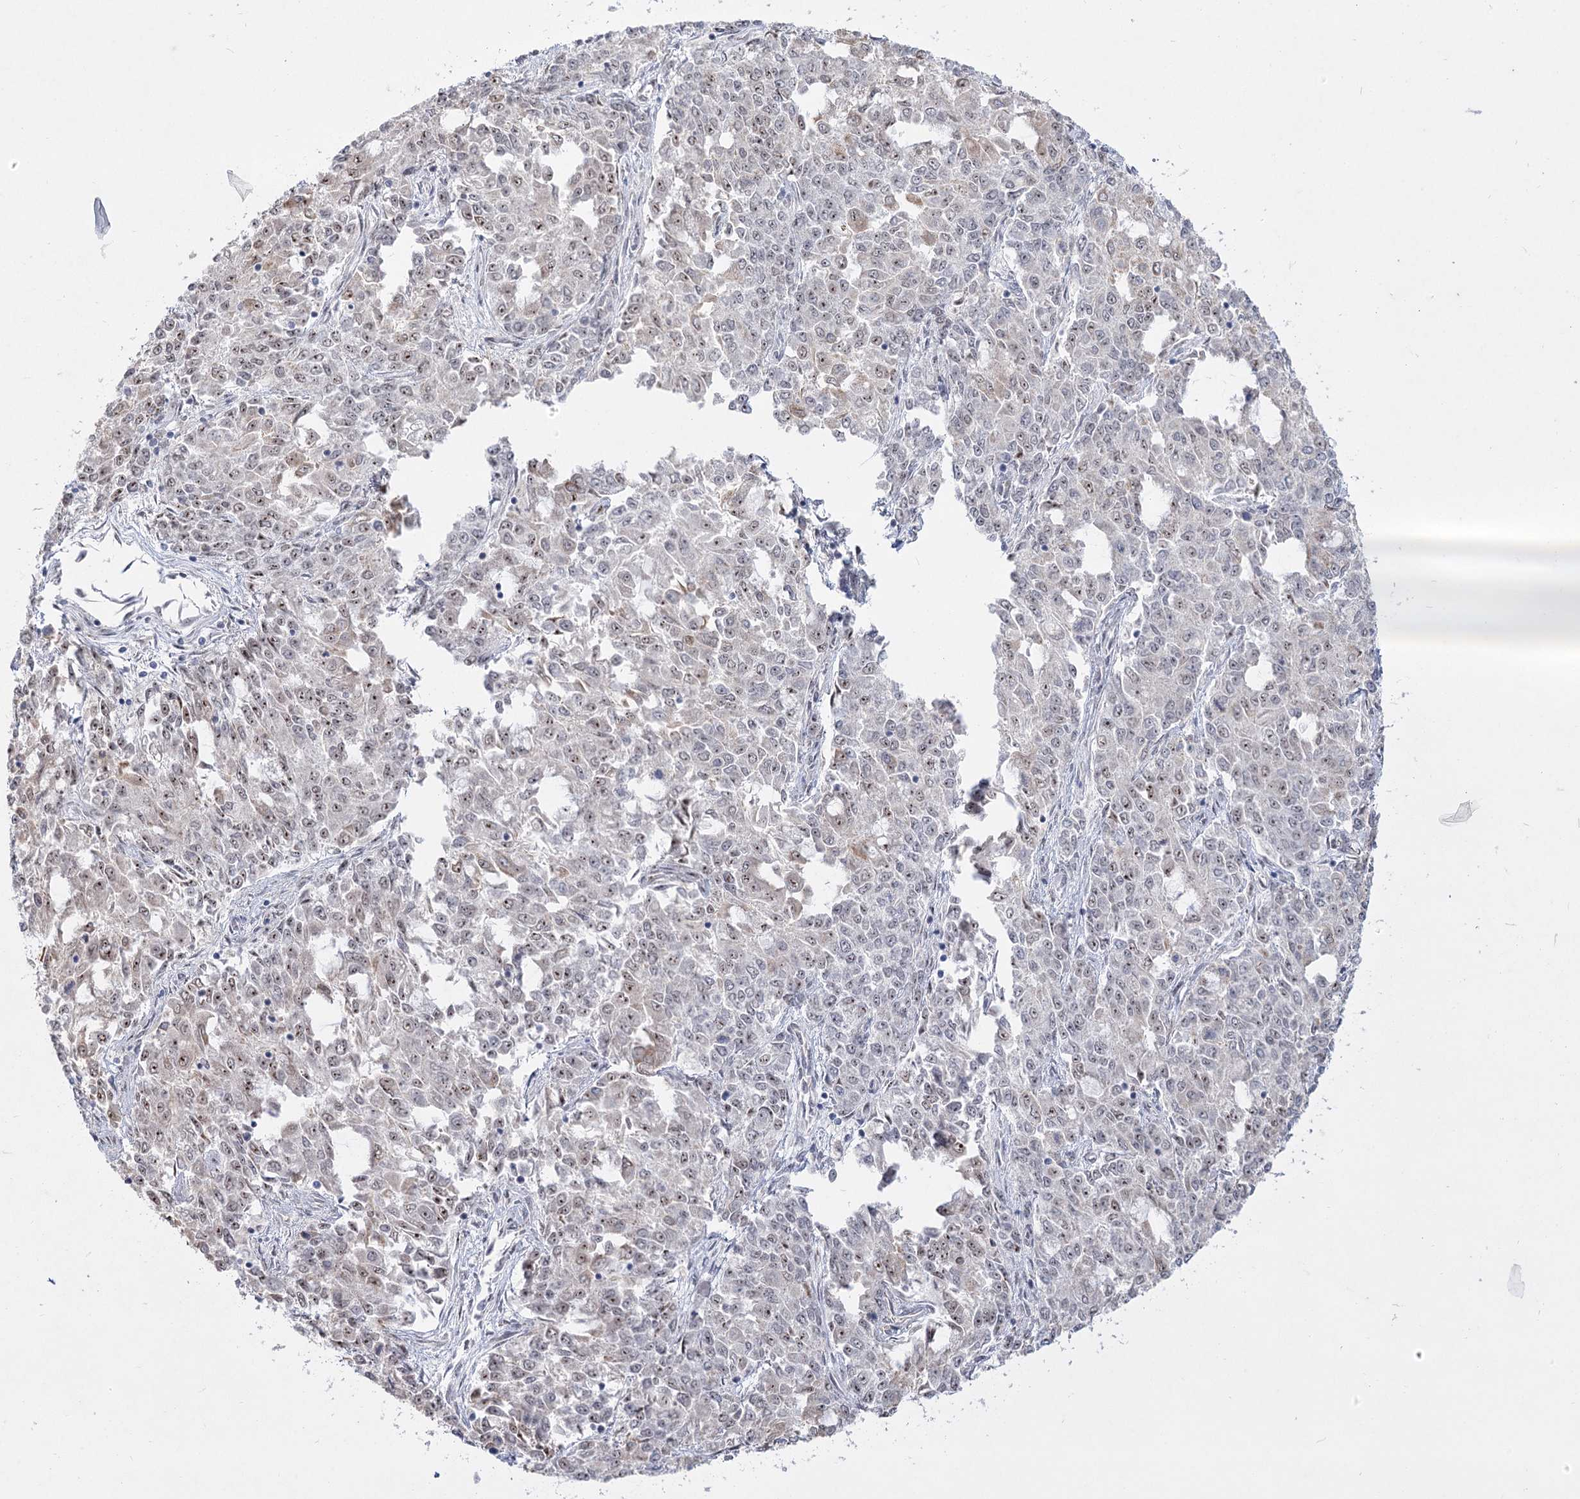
{"staining": {"intensity": "weak", "quantity": "<25%", "location": "cytoplasmic/membranous,nuclear"}, "tissue": "endometrial cancer", "cell_type": "Tumor cells", "image_type": "cancer", "snomed": [{"axis": "morphology", "description": "Adenocarcinoma, NOS"}, {"axis": "topography", "description": "Endometrium"}], "caption": "DAB (3,3'-diaminobenzidine) immunohistochemical staining of adenocarcinoma (endometrial) exhibits no significant expression in tumor cells.", "gene": "DDX50", "patient": {"sex": "female", "age": 50}}